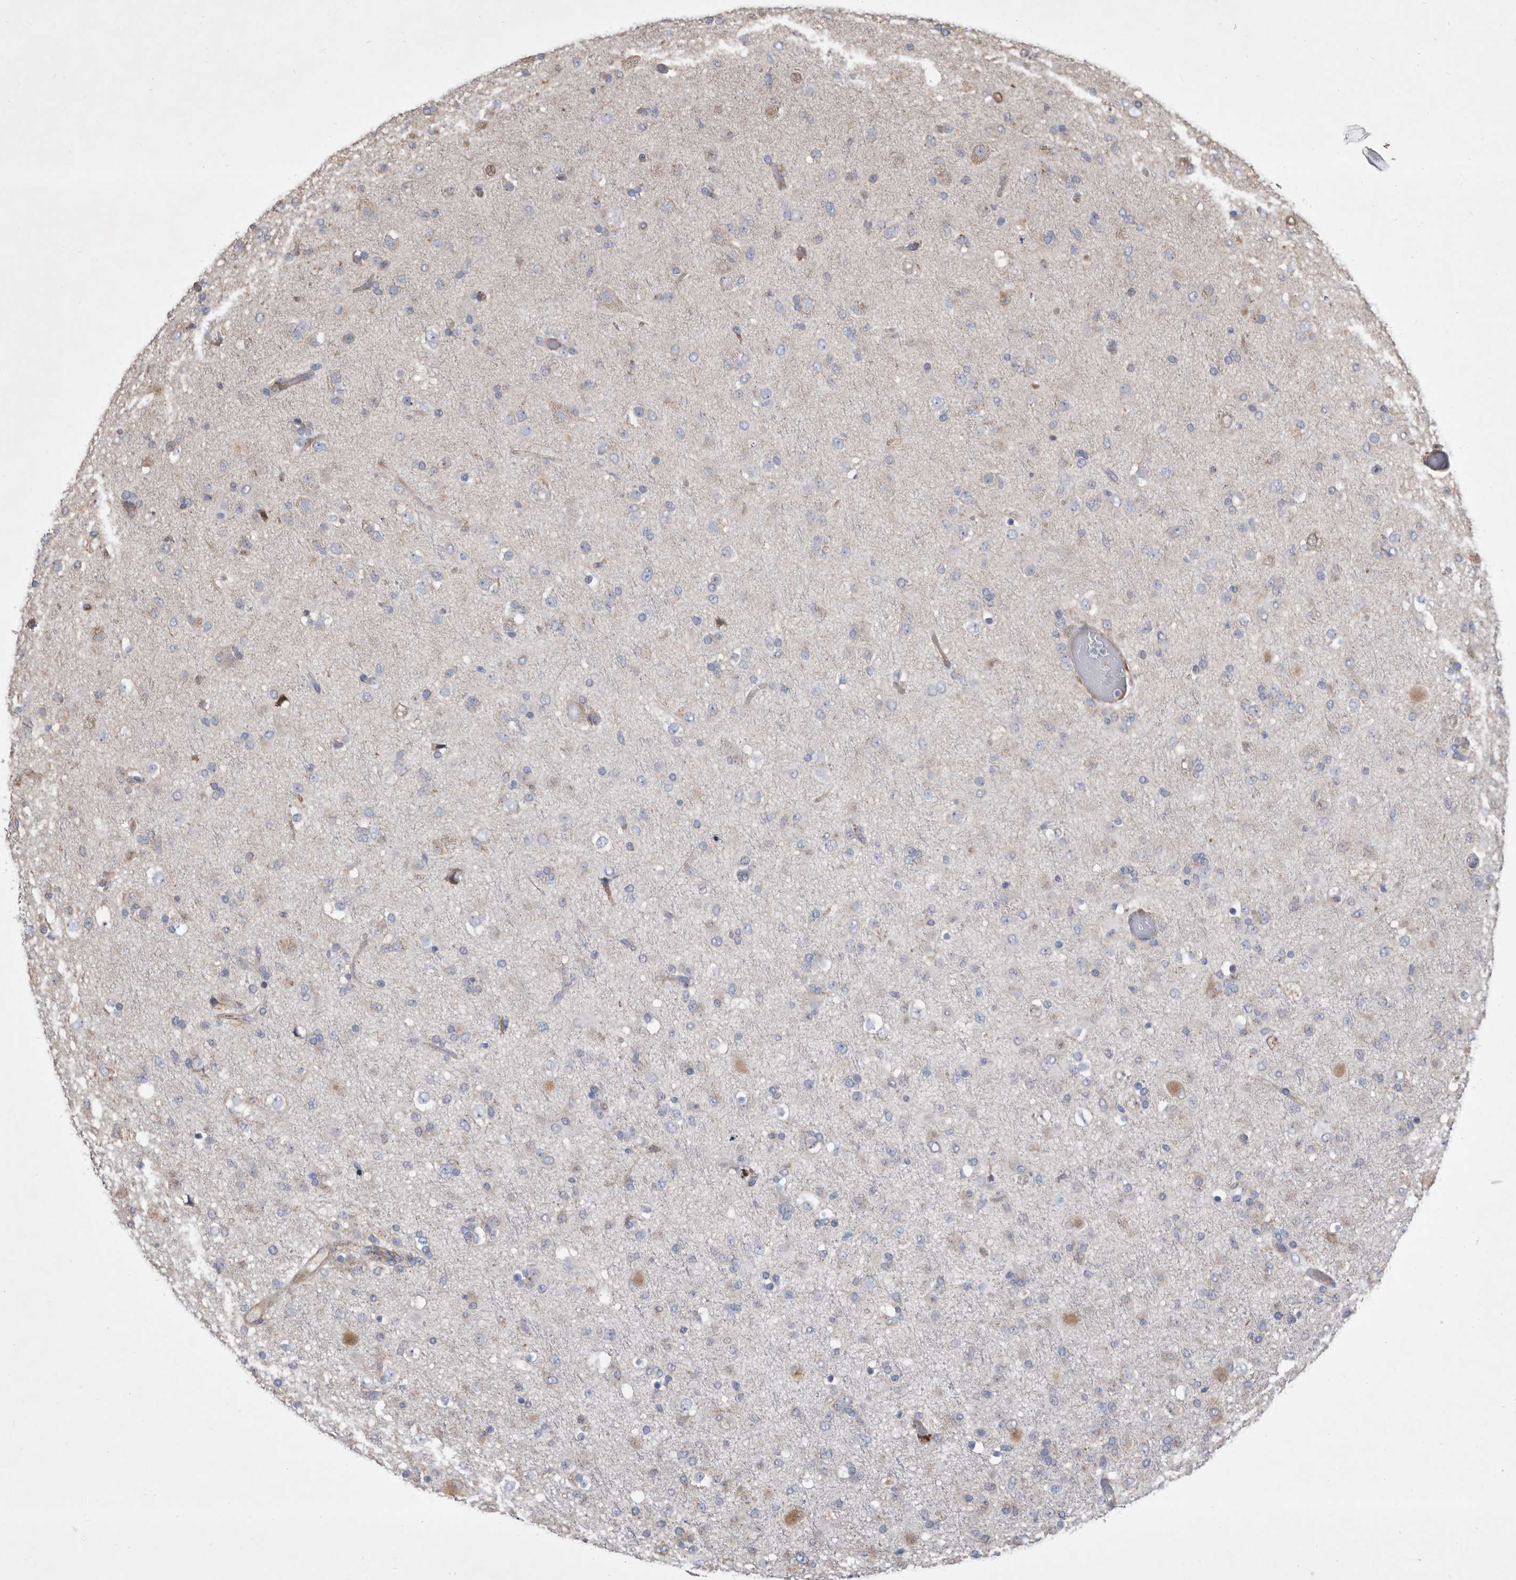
{"staining": {"intensity": "negative", "quantity": "none", "location": "none"}, "tissue": "glioma", "cell_type": "Tumor cells", "image_type": "cancer", "snomed": [{"axis": "morphology", "description": "Glioma, malignant, Low grade"}, {"axis": "topography", "description": "Brain"}], "caption": "IHC photomicrograph of neoplastic tissue: human glioma stained with DAB (3,3'-diaminobenzidine) exhibits no significant protein staining in tumor cells.", "gene": "ATP13A3", "patient": {"sex": "male", "age": 65}}